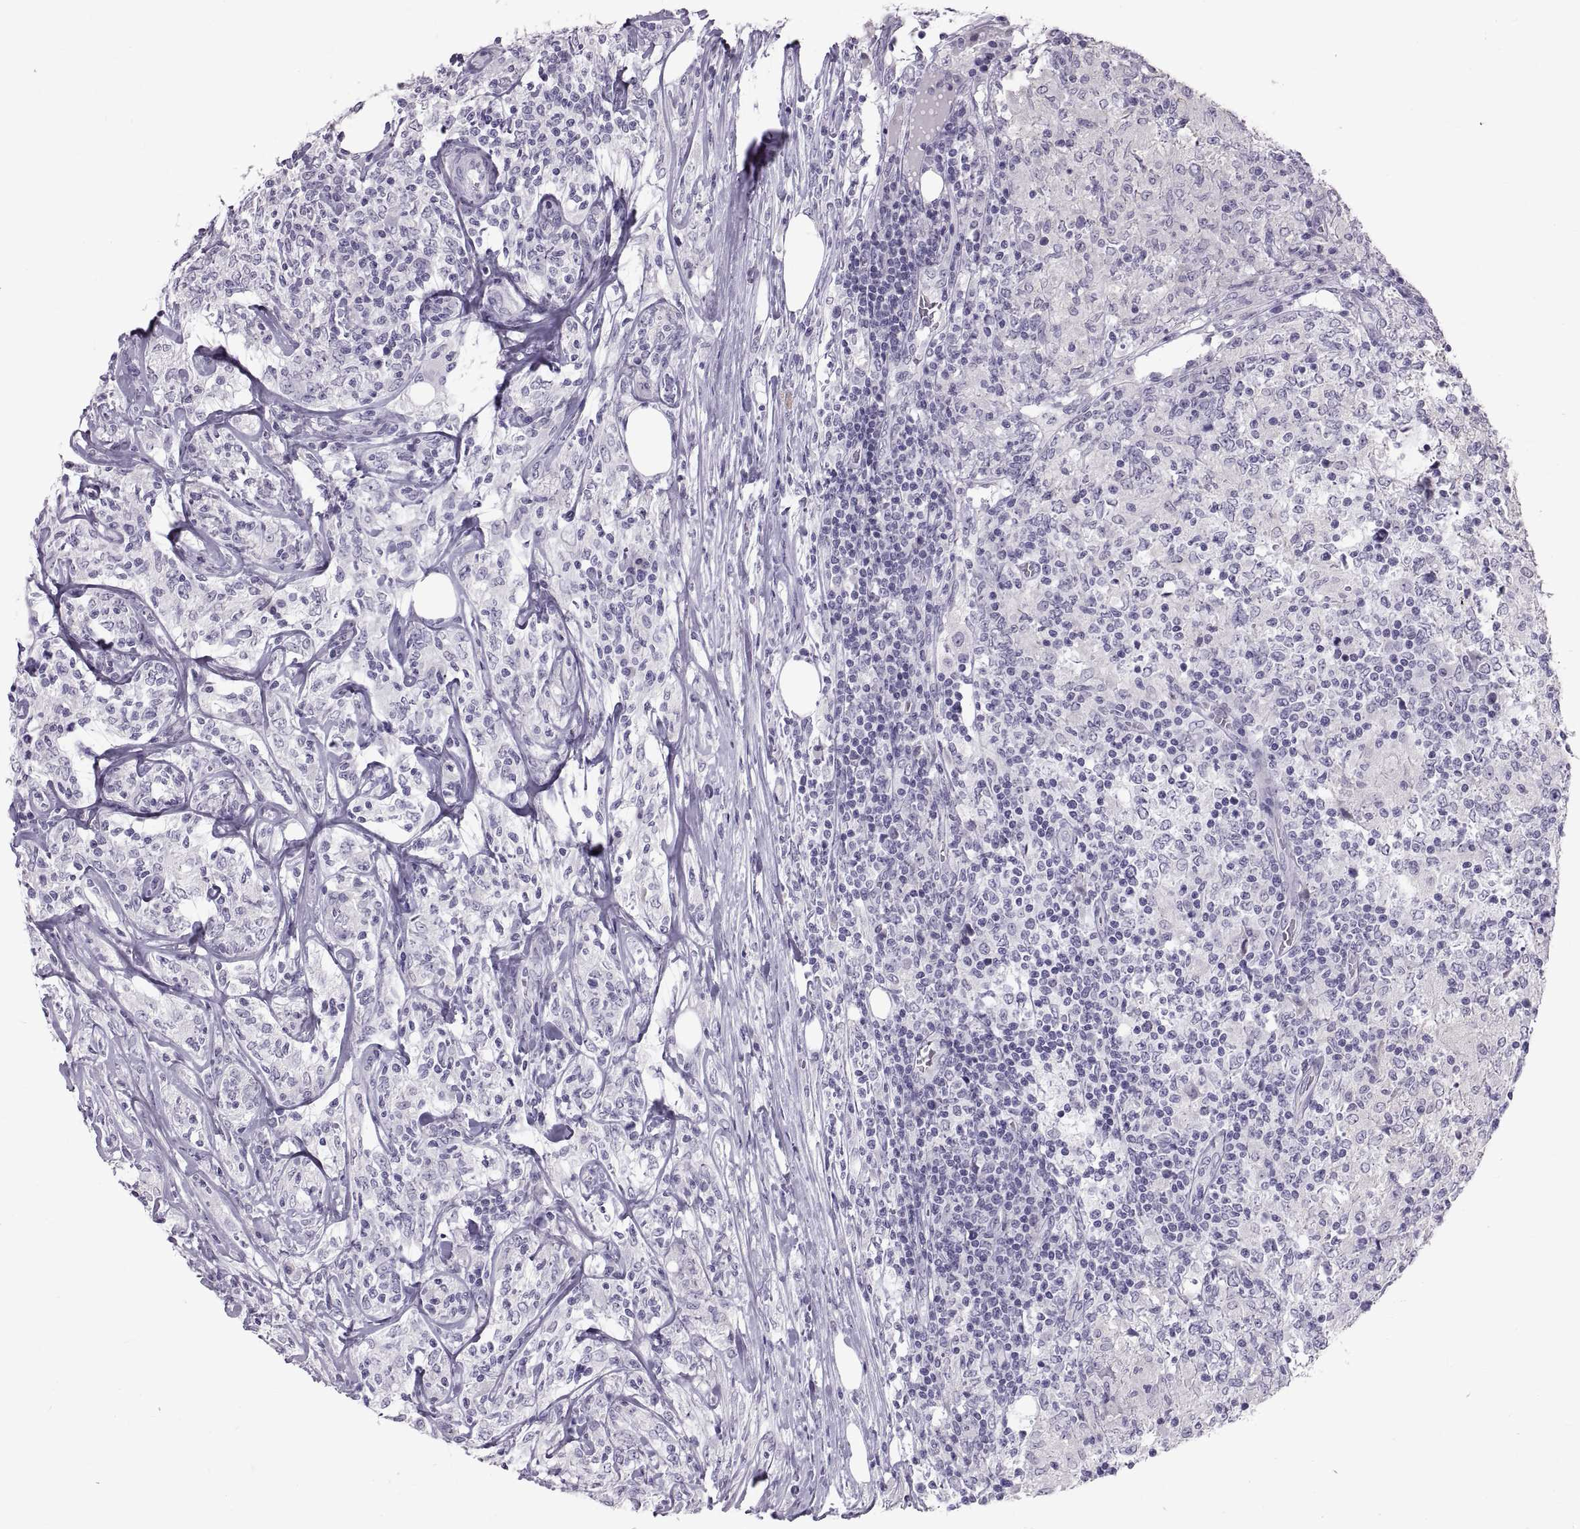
{"staining": {"intensity": "negative", "quantity": "none", "location": "none"}, "tissue": "lymphoma", "cell_type": "Tumor cells", "image_type": "cancer", "snomed": [{"axis": "morphology", "description": "Malignant lymphoma, non-Hodgkin's type, High grade"}, {"axis": "topography", "description": "Lymph node"}], "caption": "Tumor cells are negative for brown protein staining in high-grade malignant lymphoma, non-Hodgkin's type.", "gene": "SPACDR", "patient": {"sex": "female", "age": 84}}